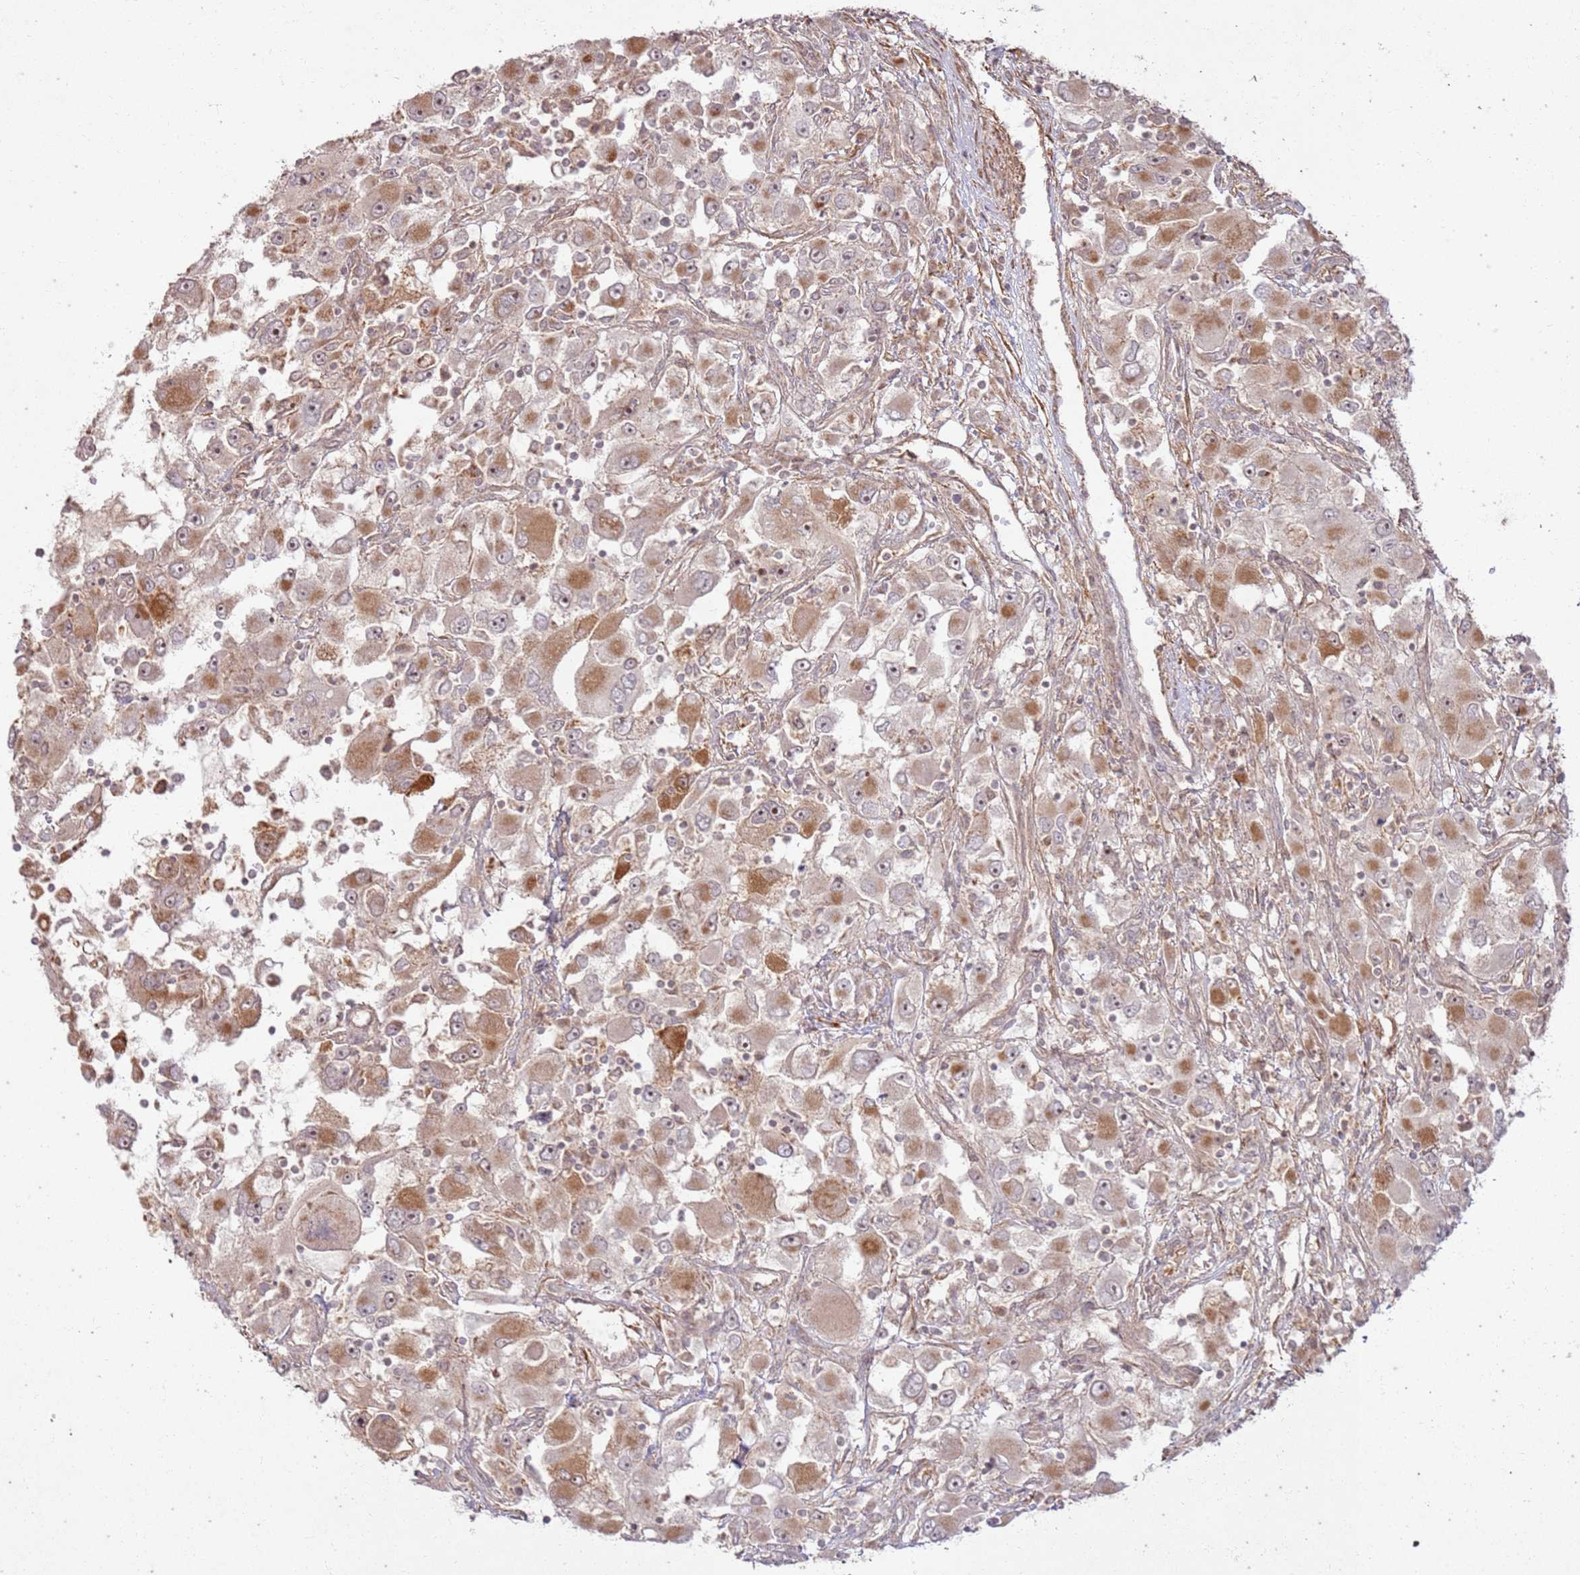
{"staining": {"intensity": "moderate", "quantity": "25%-75%", "location": "cytoplasmic/membranous"}, "tissue": "renal cancer", "cell_type": "Tumor cells", "image_type": "cancer", "snomed": [{"axis": "morphology", "description": "Adenocarcinoma, NOS"}, {"axis": "topography", "description": "Kidney"}], "caption": "The micrograph exhibits staining of renal cancer, revealing moderate cytoplasmic/membranous protein staining (brown color) within tumor cells.", "gene": "ZNF623", "patient": {"sex": "female", "age": 52}}